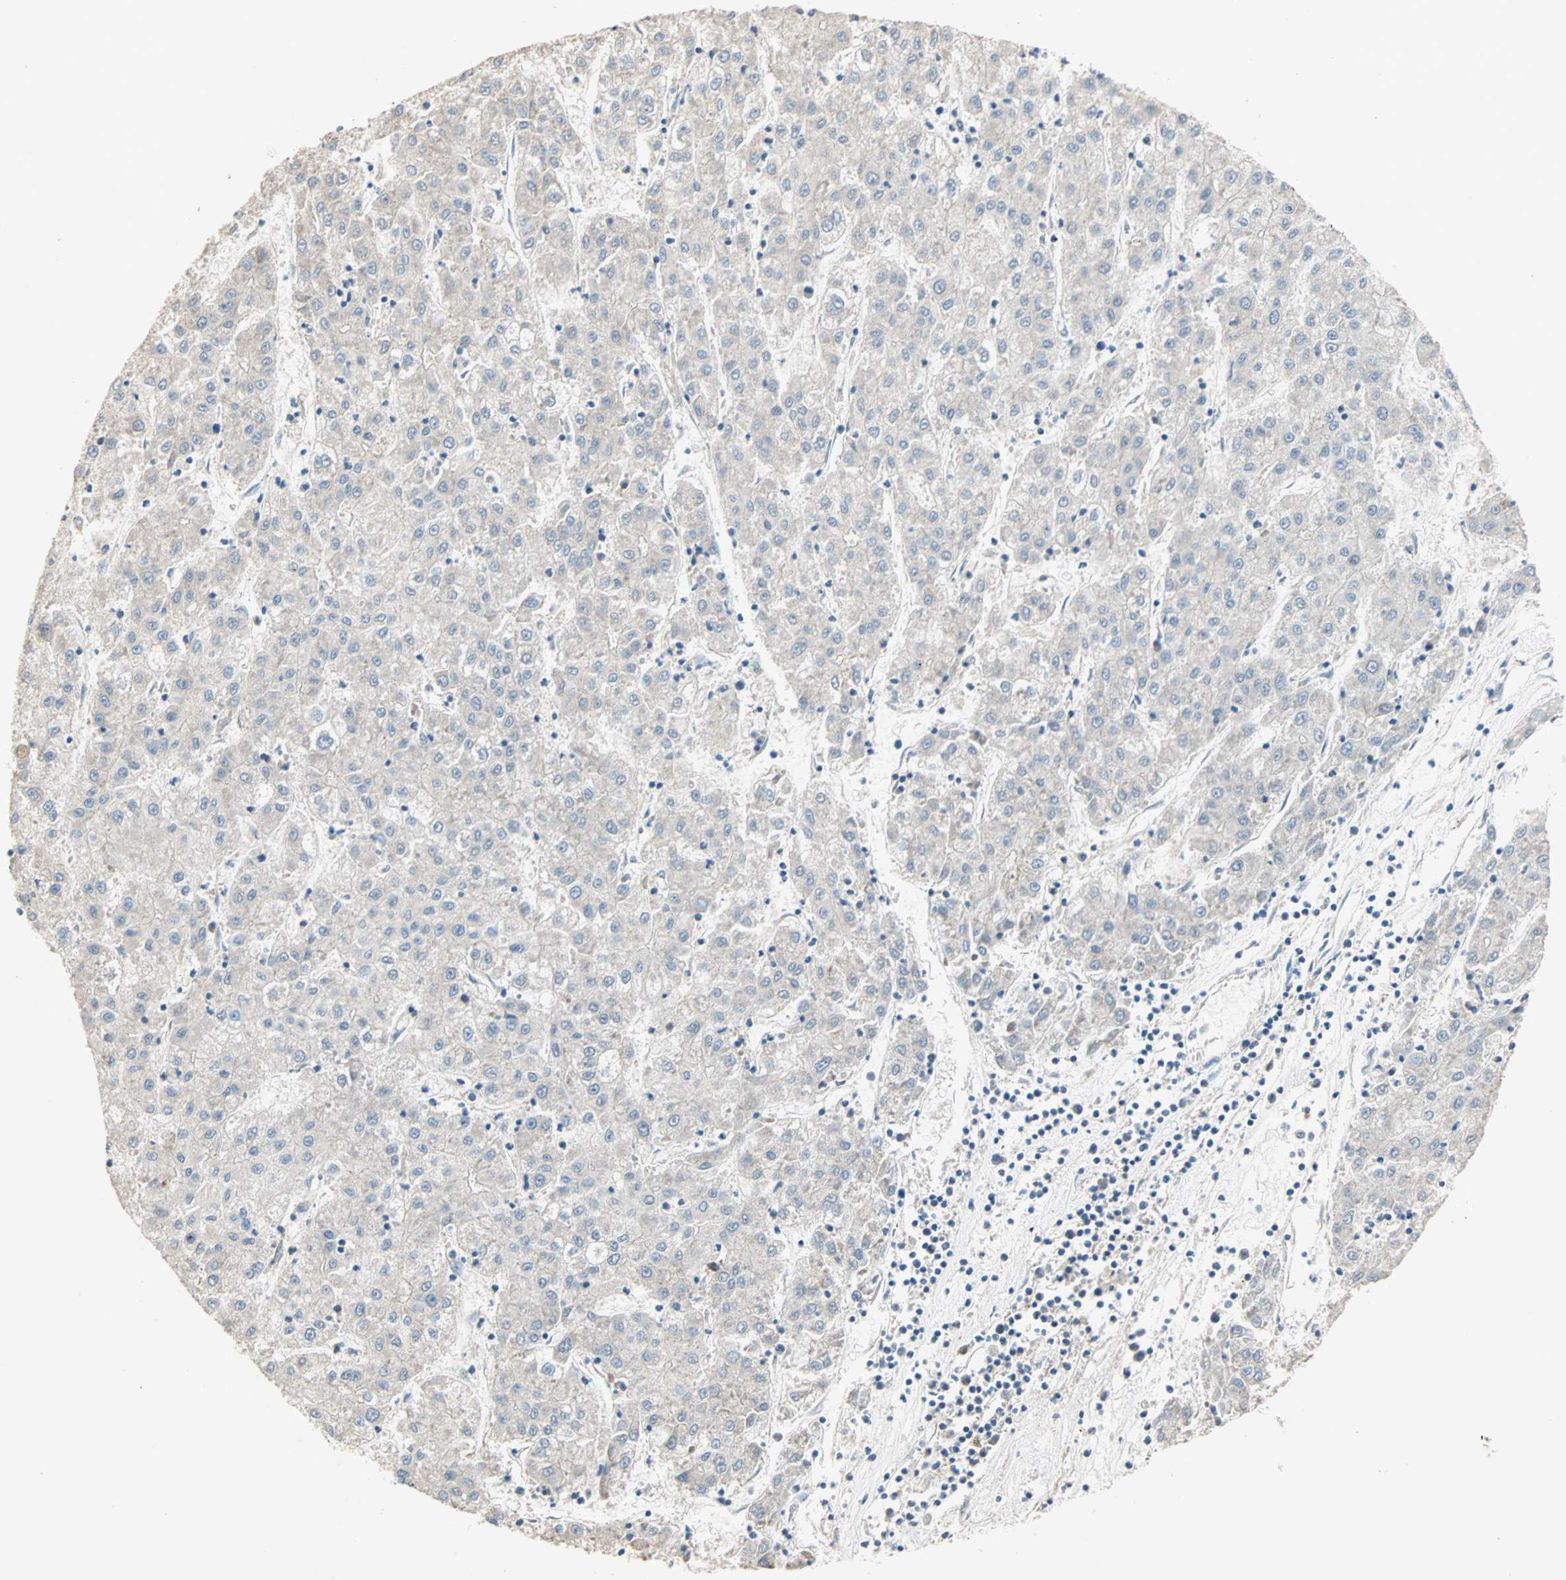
{"staining": {"intensity": "negative", "quantity": "none", "location": "none"}, "tissue": "liver cancer", "cell_type": "Tumor cells", "image_type": "cancer", "snomed": [{"axis": "morphology", "description": "Carcinoma, Hepatocellular, NOS"}, {"axis": "topography", "description": "Liver"}], "caption": "A photomicrograph of liver cancer (hepatocellular carcinoma) stained for a protein shows no brown staining in tumor cells.", "gene": "TTF2", "patient": {"sex": "male", "age": 72}}